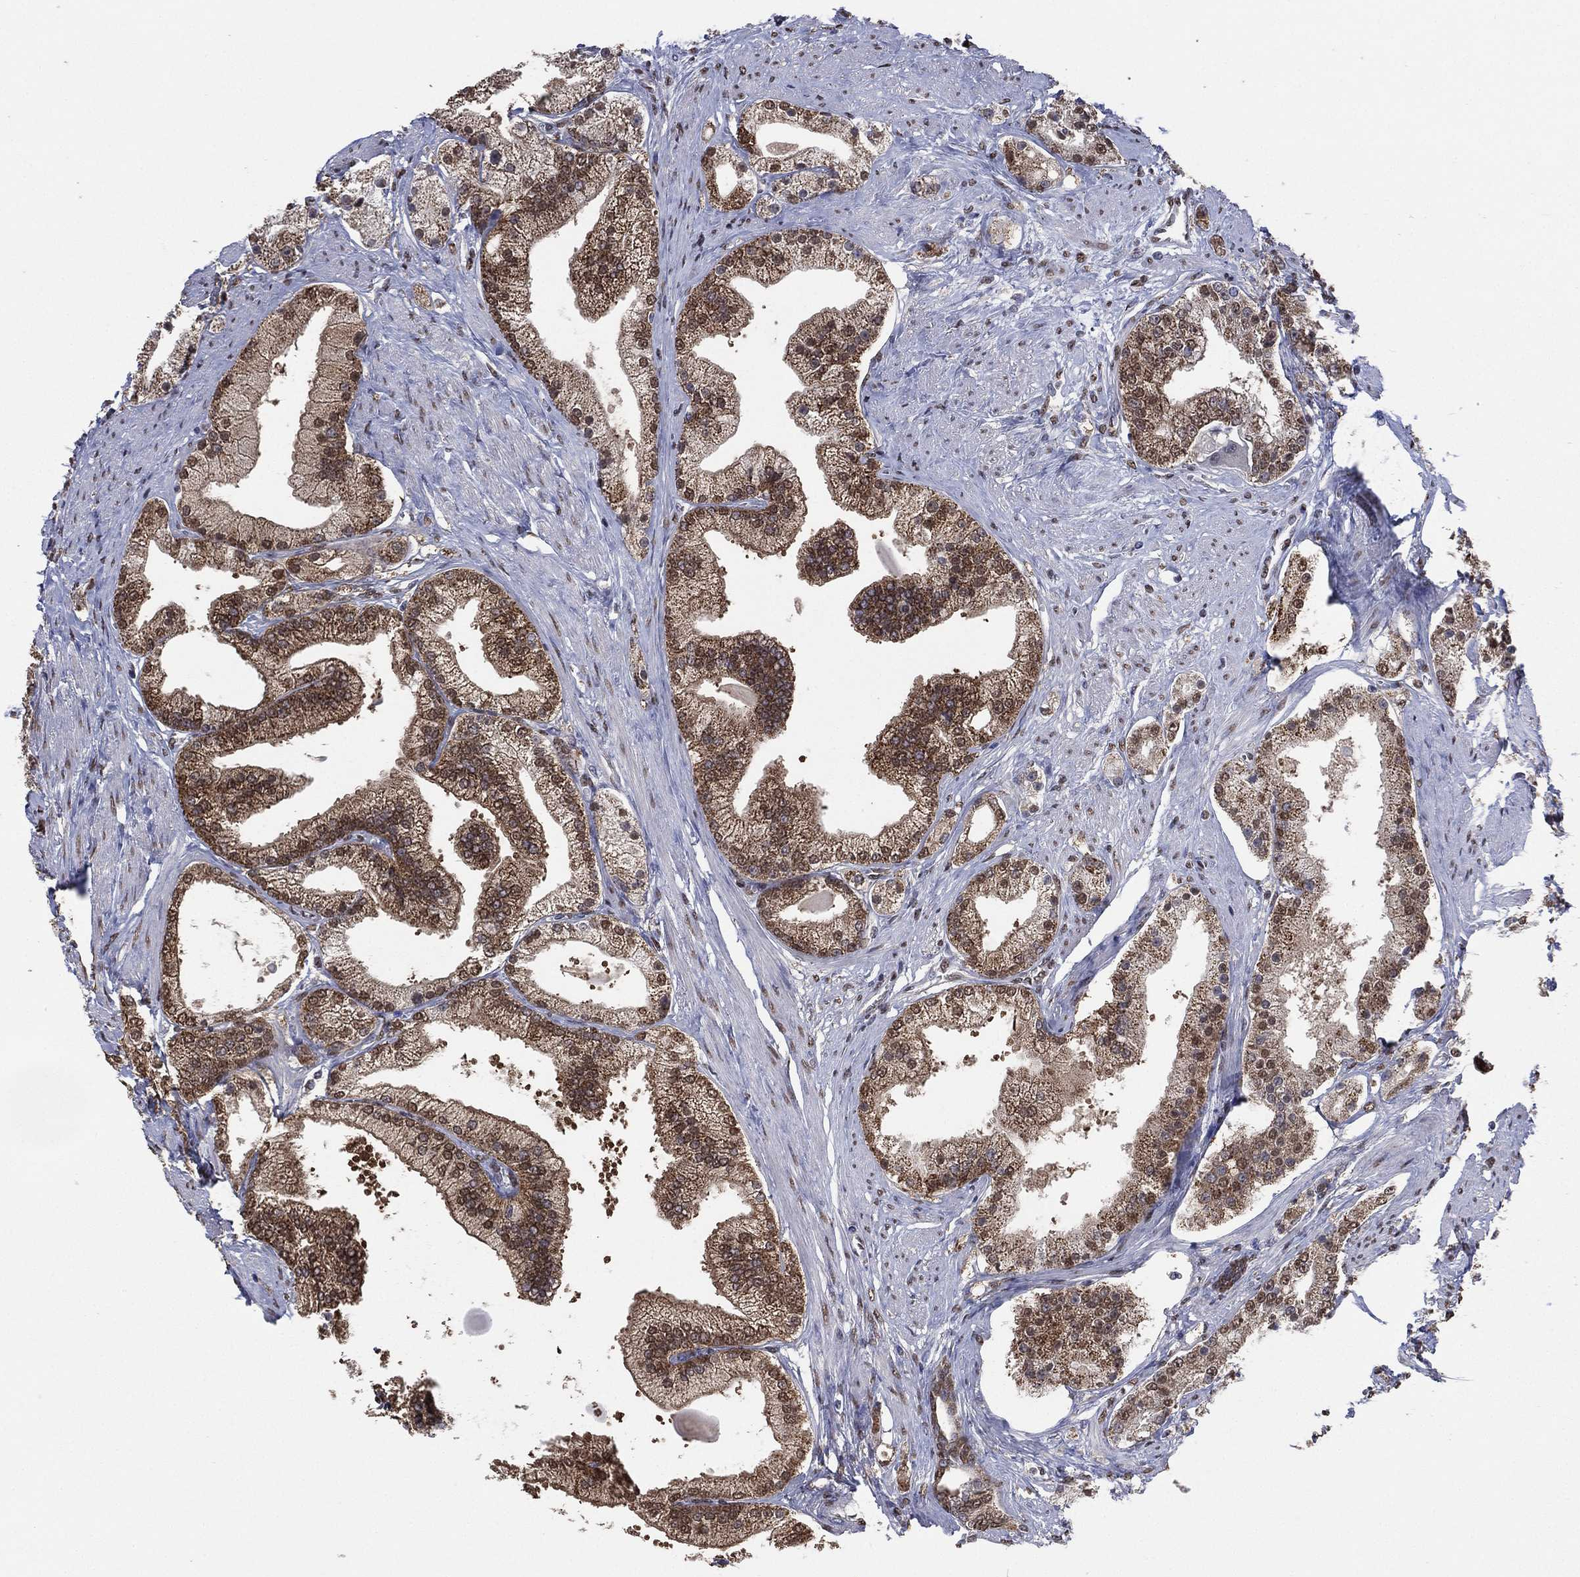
{"staining": {"intensity": "moderate", "quantity": "25%-75%", "location": "cytoplasmic/membranous,nuclear"}, "tissue": "prostate cancer", "cell_type": "Tumor cells", "image_type": "cancer", "snomed": [{"axis": "morphology", "description": "Adenocarcinoma, NOS"}, {"axis": "topography", "description": "Prostate and seminal vesicle, NOS"}, {"axis": "topography", "description": "Prostate"}], "caption": "There is medium levels of moderate cytoplasmic/membranous and nuclear staining in tumor cells of prostate cancer, as demonstrated by immunohistochemical staining (brown color).", "gene": "ALDH7A1", "patient": {"sex": "male", "age": 67}}